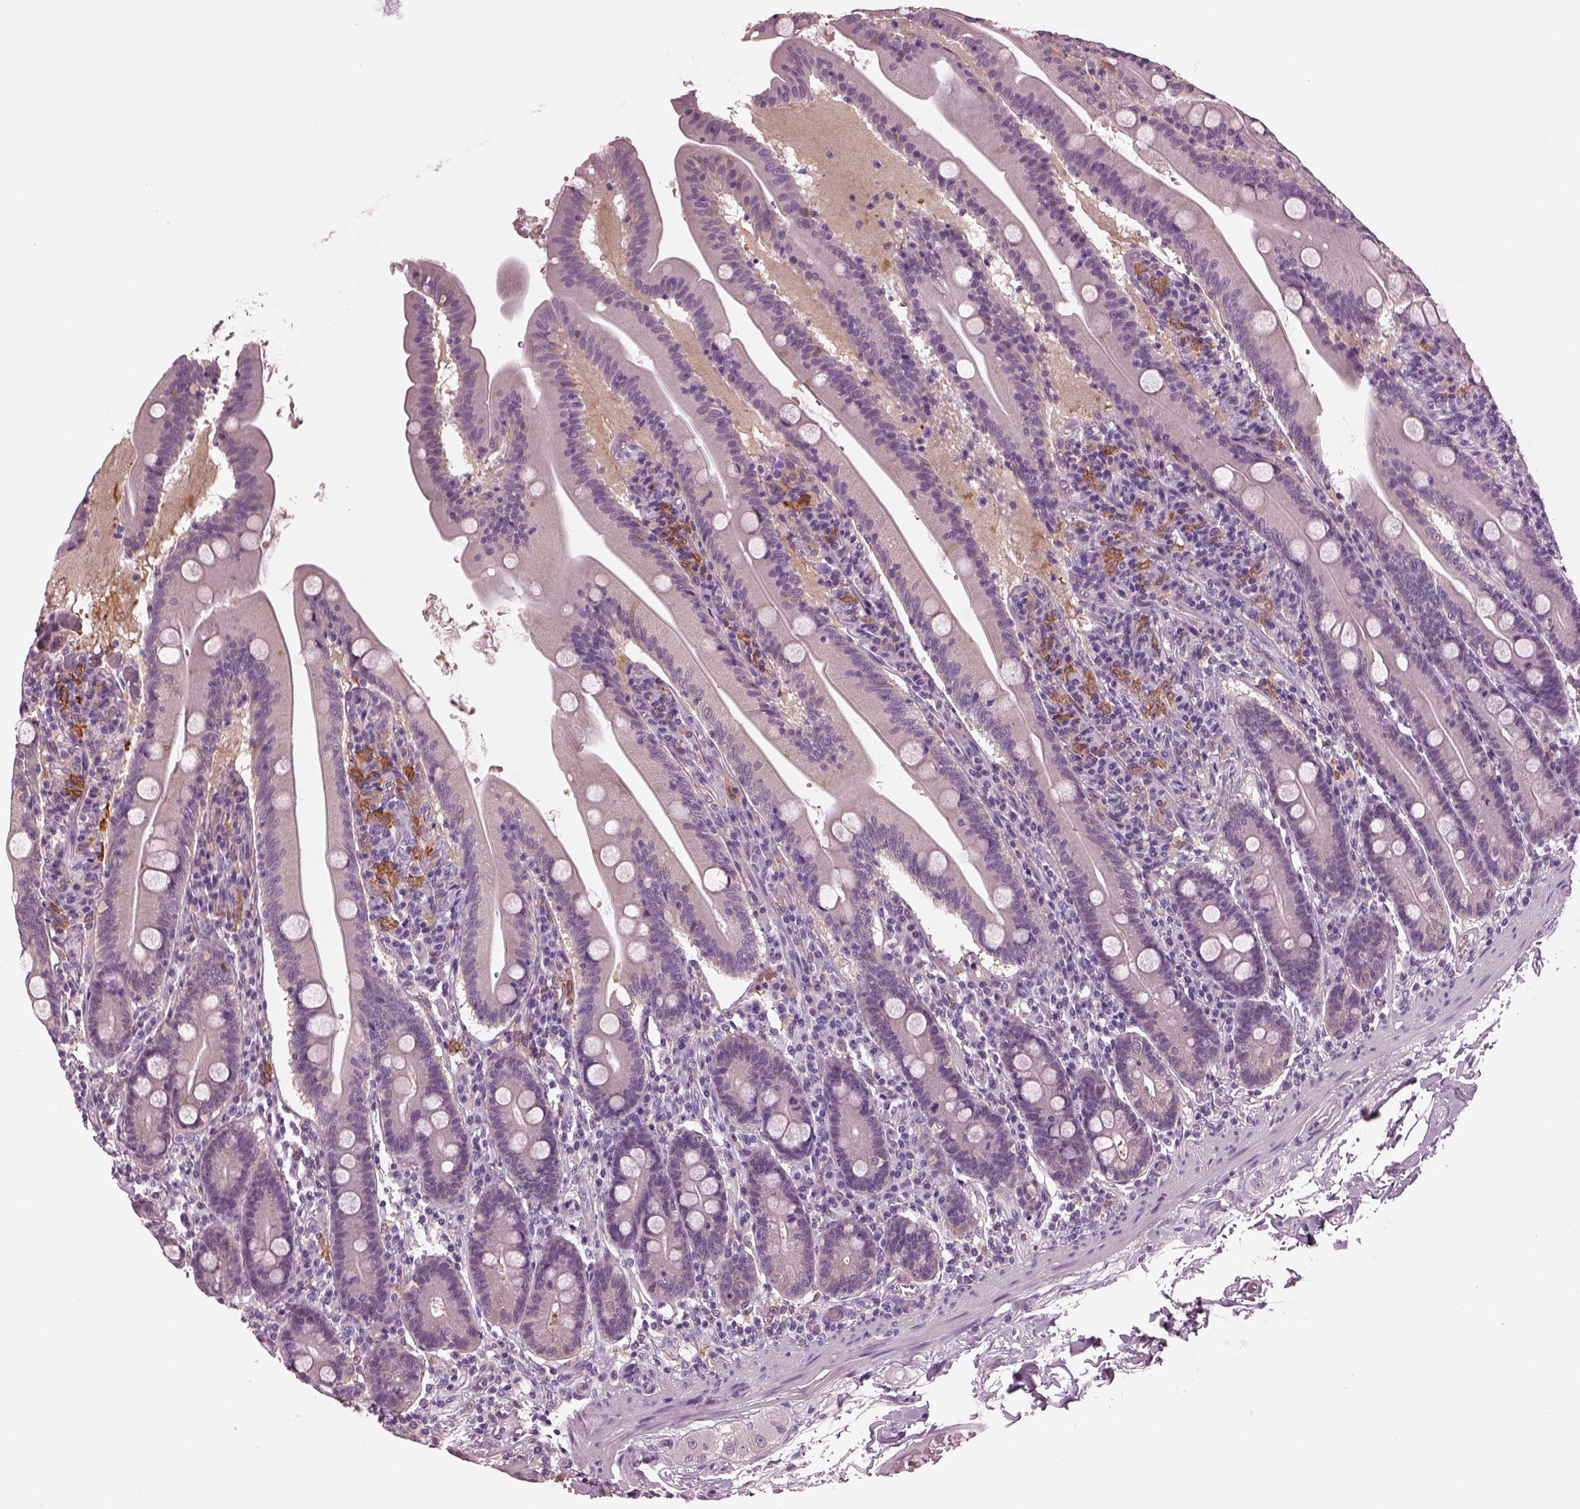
{"staining": {"intensity": "negative", "quantity": "none", "location": "none"}, "tissue": "small intestine", "cell_type": "Glandular cells", "image_type": "normal", "snomed": [{"axis": "morphology", "description": "Normal tissue, NOS"}, {"axis": "topography", "description": "Small intestine"}], "caption": "The immunohistochemistry (IHC) image has no significant positivity in glandular cells of small intestine. (DAB (3,3'-diaminobenzidine) immunohistochemistry visualized using brightfield microscopy, high magnification).", "gene": "SHTN1", "patient": {"sex": "male", "age": 37}}